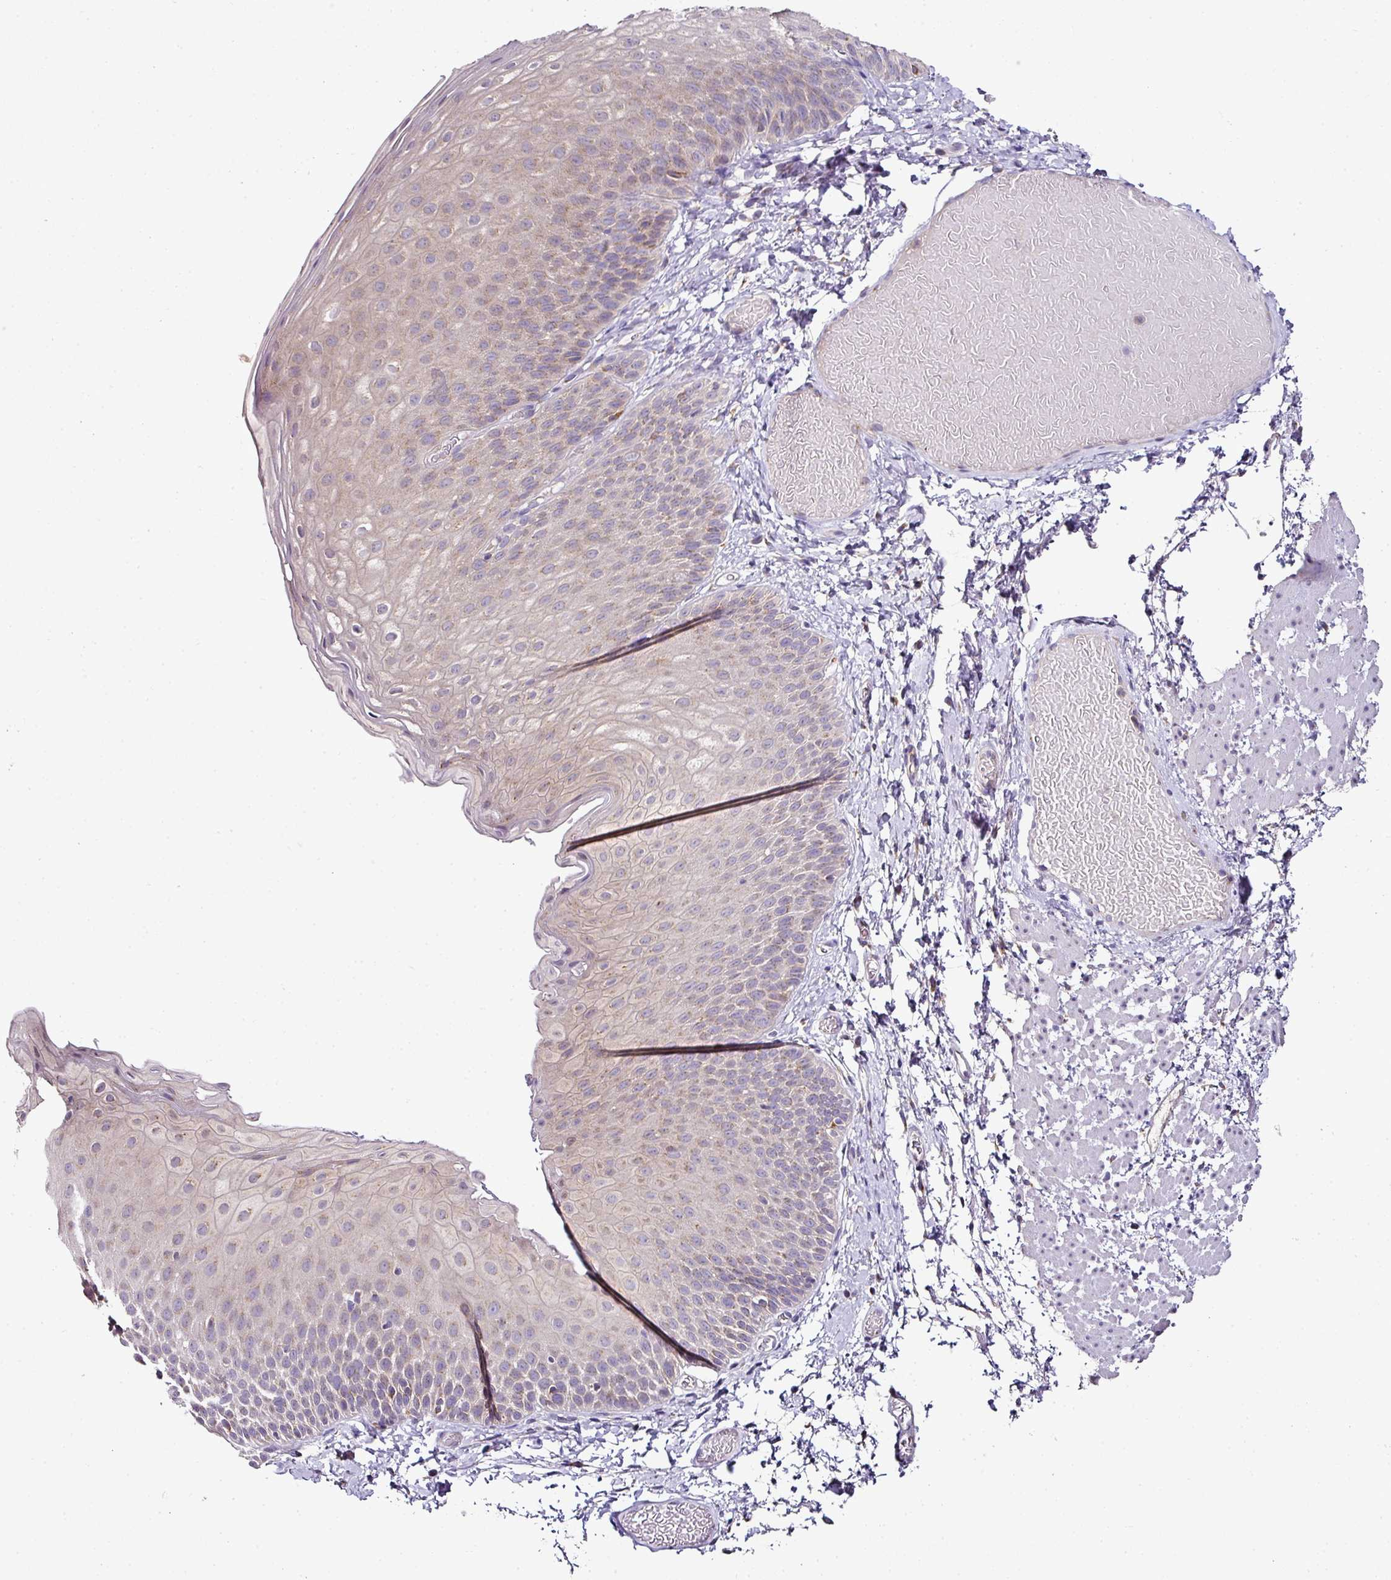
{"staining": {"intensity": "weak", "quantity": "<25%", "location": "cytoplasmic/membranous"}, "tissue": "skin", "cell_type": "Epidermal cells", "image_type": "normal", "snomed": [{"axis": "morphology", "description": "Normal tissue, NOS"}, {"axis": "topography", "description": "Anal"}], "caption": "An immunohistochemistry (IHC) image of unremarkable skin is shown. There is no staining in epidermal cells of skin.", "gene": "SKIC2", "patient": {"sex": "female", "age": 40}}